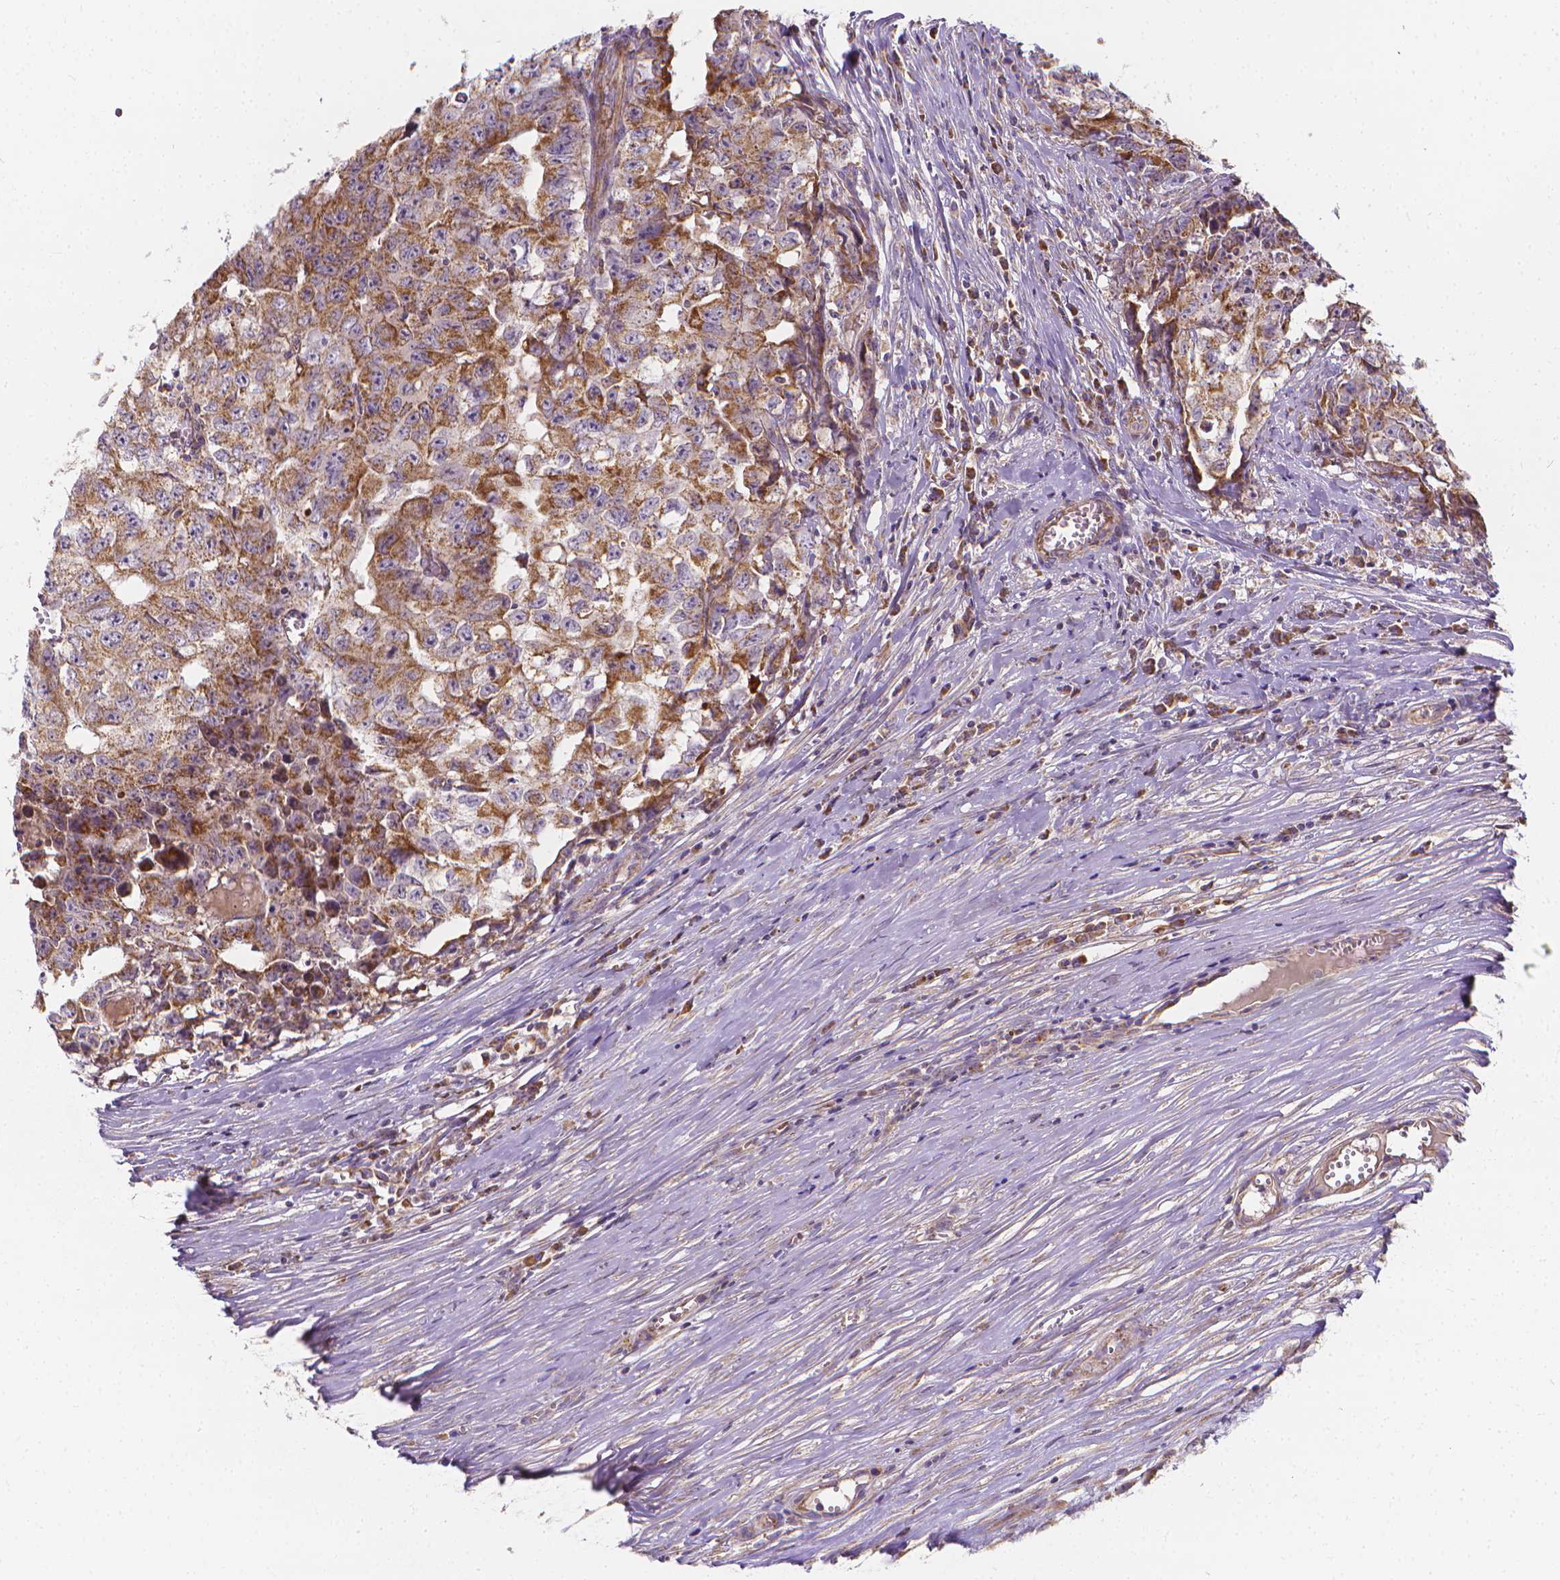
{"staining": {"intensity": "moderate", "quantity": ">75%", "location": "cytoplasmic/membranous"}, "tissue": "testis cancer", "cell_type": "Tumor cells", "image_type": "cancer", "snomed": [{"axis": "morphology", "description": "Carcinoma, Embryonal, NOS"}, {"axis": "morphology", "description": "Teratoma, malignant, NOS"}, {"axis": "topography", "description": "Testis"}], "caption": "Embryonal carcinoma (testis) tissue reveals moderate cytoplasmic/membranous expression in about >75% of tumor cells", "gene": "SNCAIP", "patient": {"sex": "male", "age": 24}}